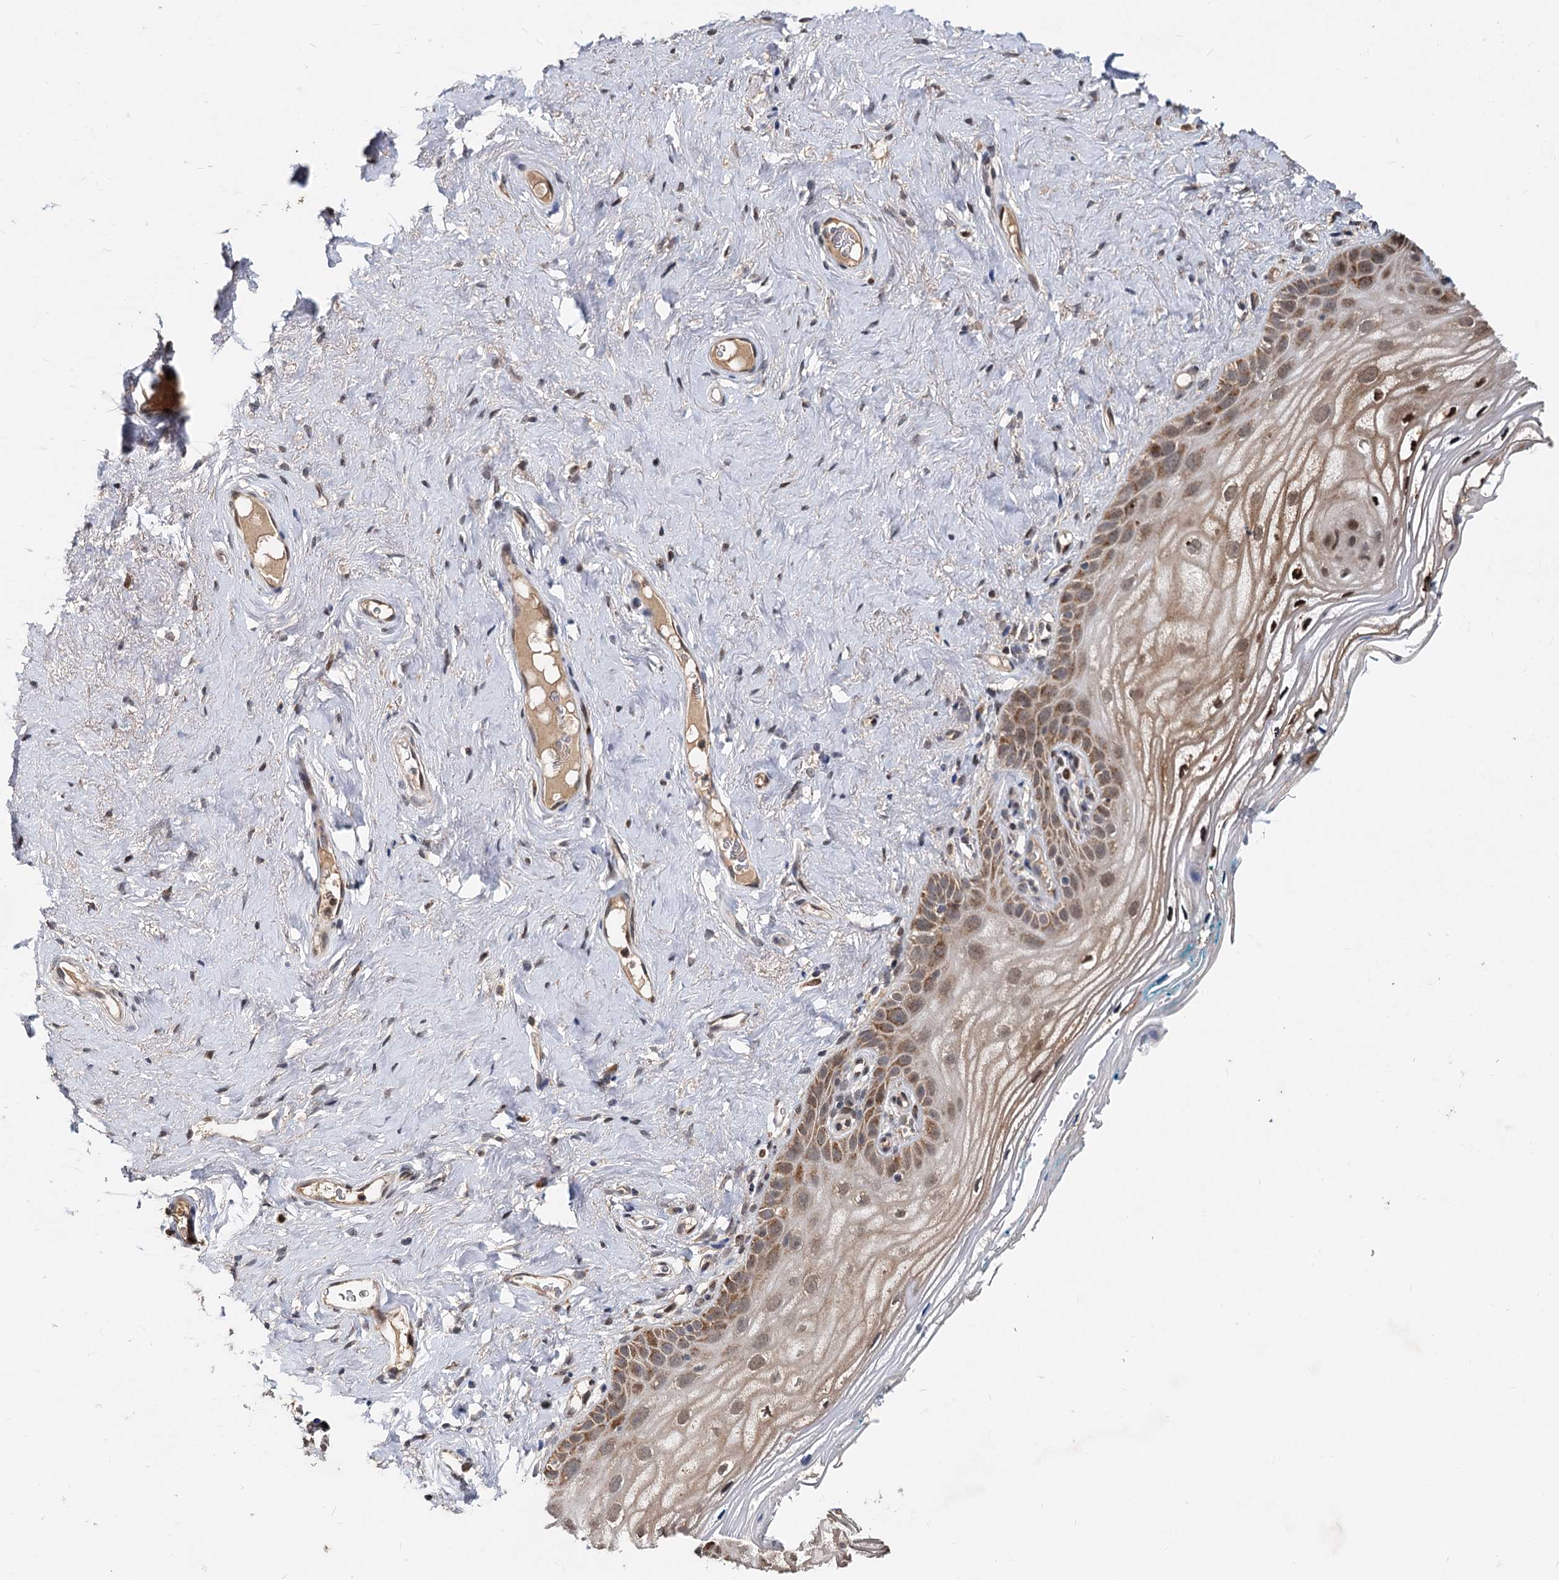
{"staining": {"intensity": "moderate", "quantity": "25%-75%", "location": "cytoplasmic/membranous,nuclear"}, "tissue": "vagina", "cell_type": "Squamous epithelial cells", "image_type": "normal", "snomed": [{"axis": "morphology", "description": "Normal tissue, NOS"}, {"axis": "topography", "description": "Vagina"}], "caption": "Human vagina stained for a protein (brown) displays moderate cytoplasmic/membranous,nuclear positive expression in about 25%-75% of squamous epithelial cells.", "gene": "RITA1", "patient": {"sex": "female", "age": 68}}